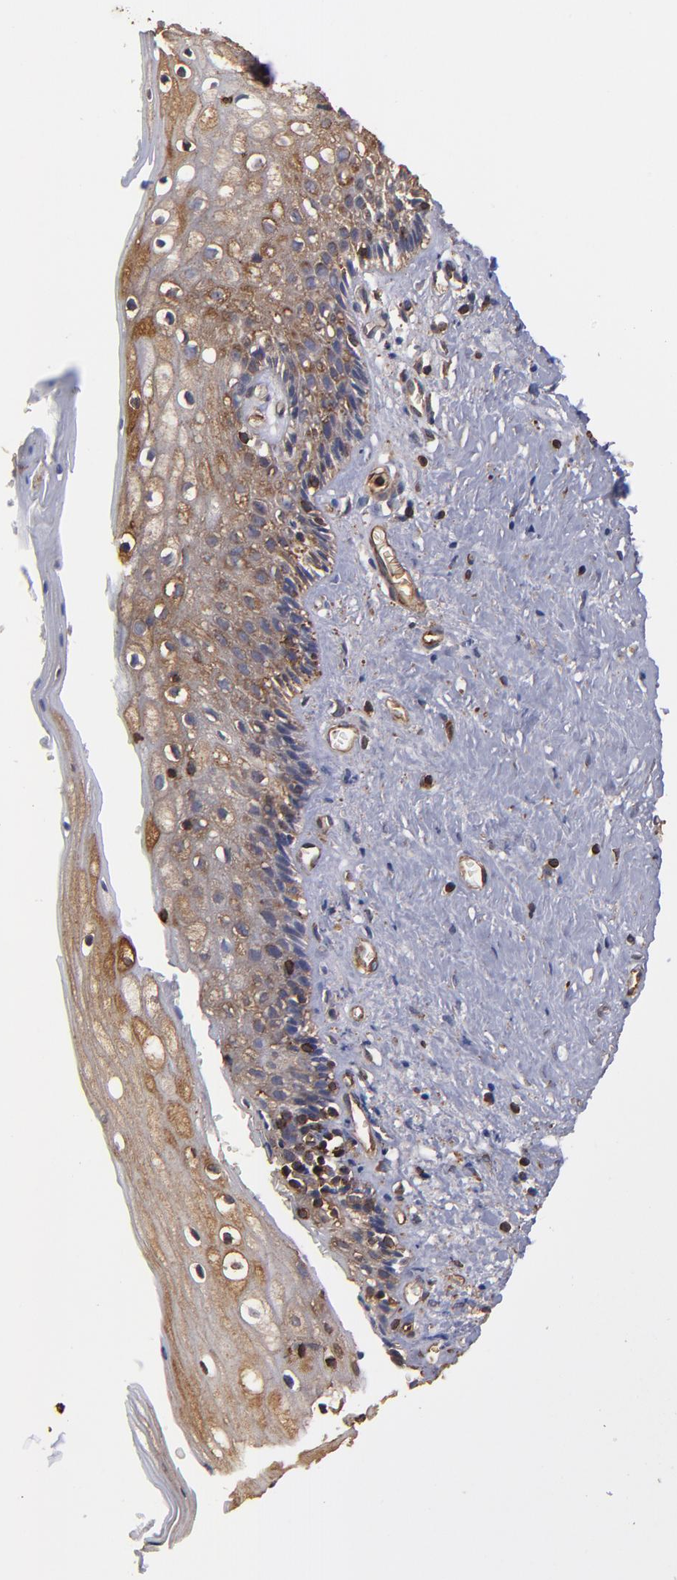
{"staining": {"intensity": "weak", "quantity": ">75%", "location": "cytoplasmic/membranous"}, "tissue": "vagina", "cell_type": "Squamous epithelial cells", "image_type": "normal", "snomed": [{"axis": "morphology", "description": "Normal tissue, NOS"}, {"axis": "topography", "description": "Vagina"}], "caption": "Protein expression analysis of normal vagina exhibits weak cytoplasmic/membranous positivity in approximately >75% of squamous epithelial cells.", "gene": "ACTN4", "patient": {"sex": "female", "age": 46}}